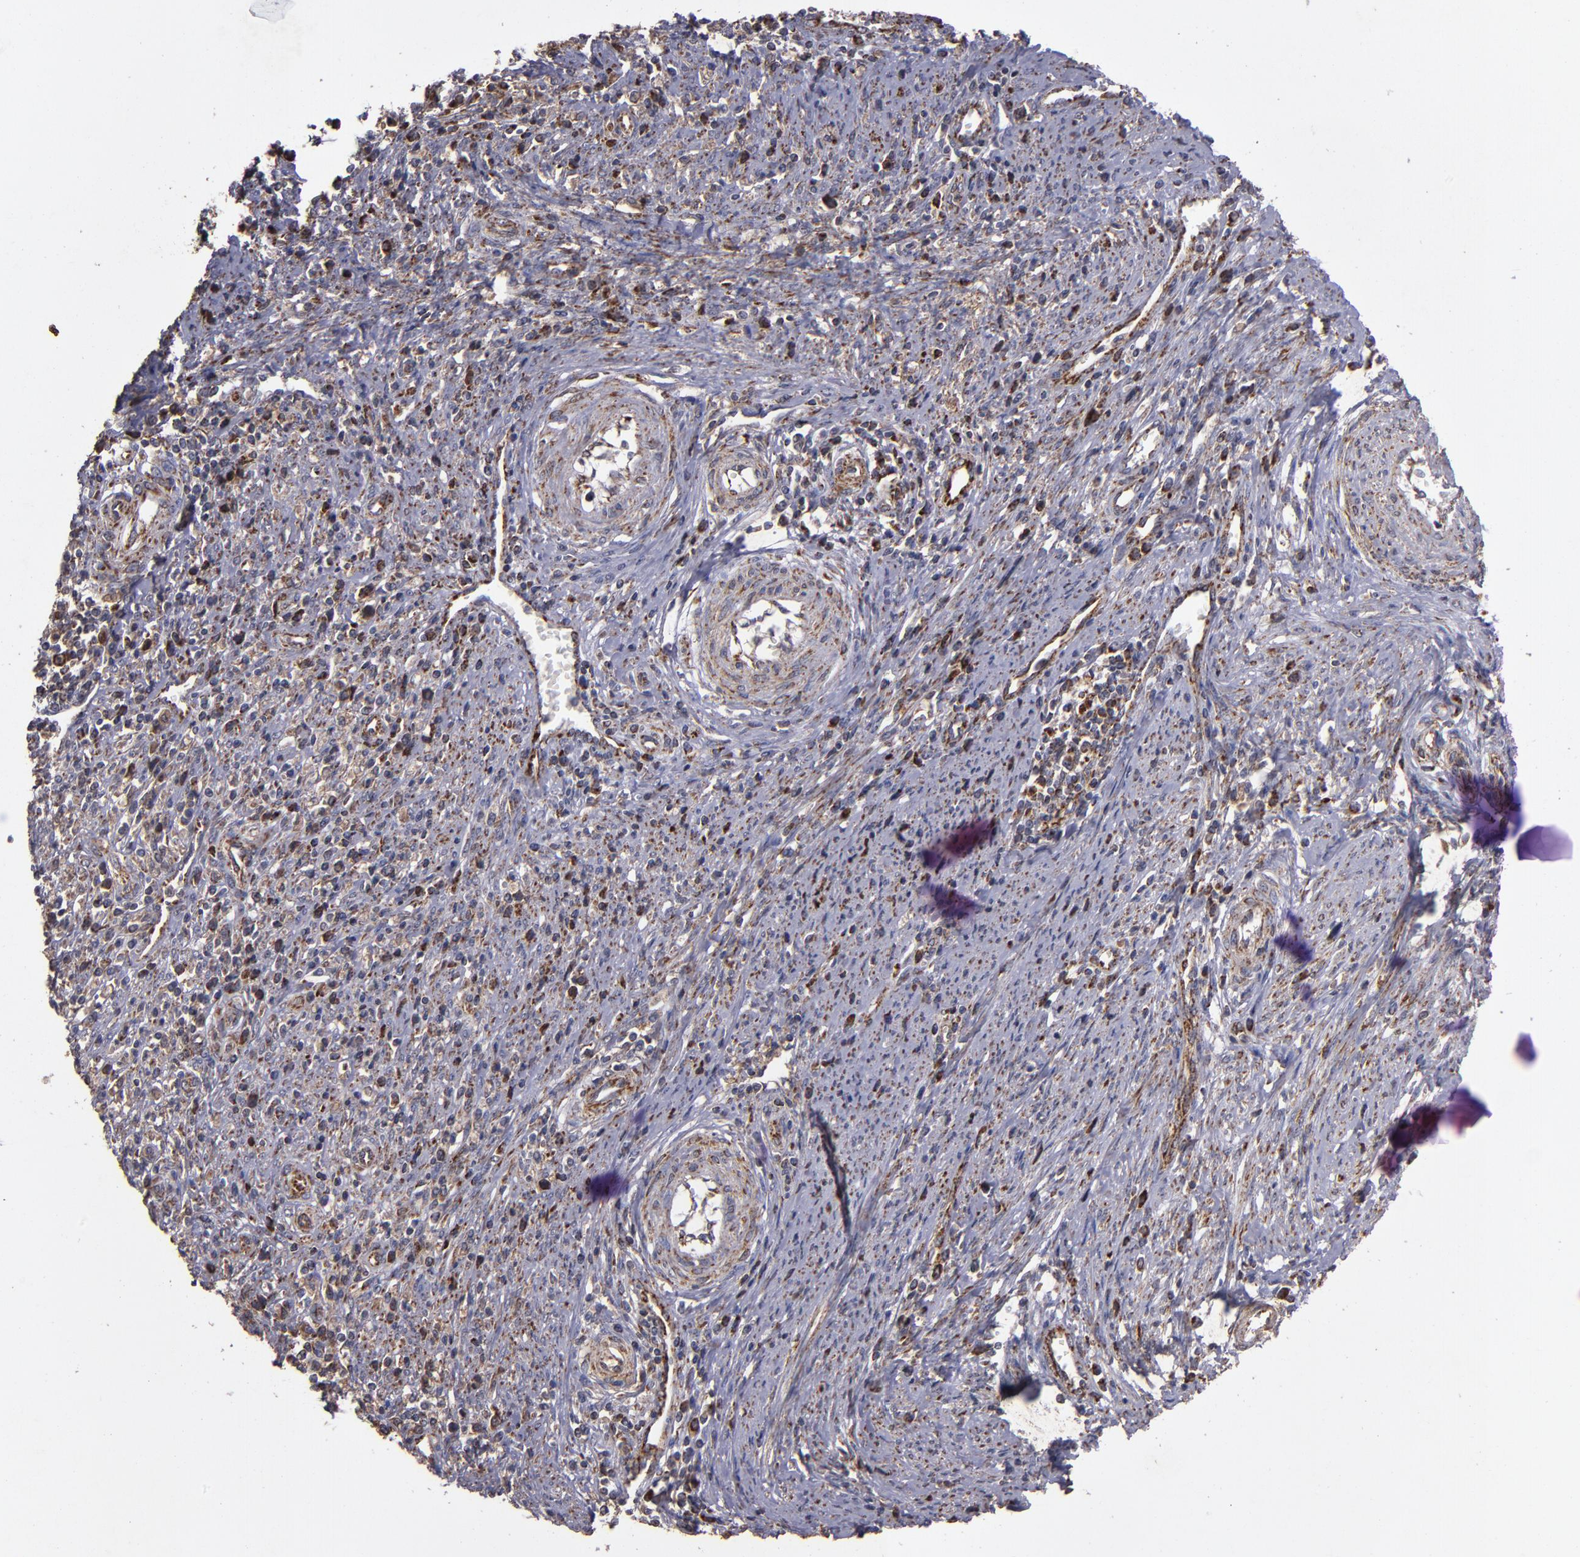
{"staining": {"intensity": "moderate", "quantity": ">75%", "location": "cytoplasmic/membranous"}, "tissue": "cervical cancer", "cell_type": "Tumor cells", "image_type": "cancer", "snomed": [{"axis": "morphology", "description": "Adenocarcinoma, NOS"}, {"axis": "topography", "description": "Cervix"}], "caption": "DAB immunohistochemical staining of cervical adenocarcinoma reveals moderate cytoplasmic/membranous protein staining in about >75% of tumor cells.", "gene": "TIMM9", "patient": {"sex": "female", "age": 36}}